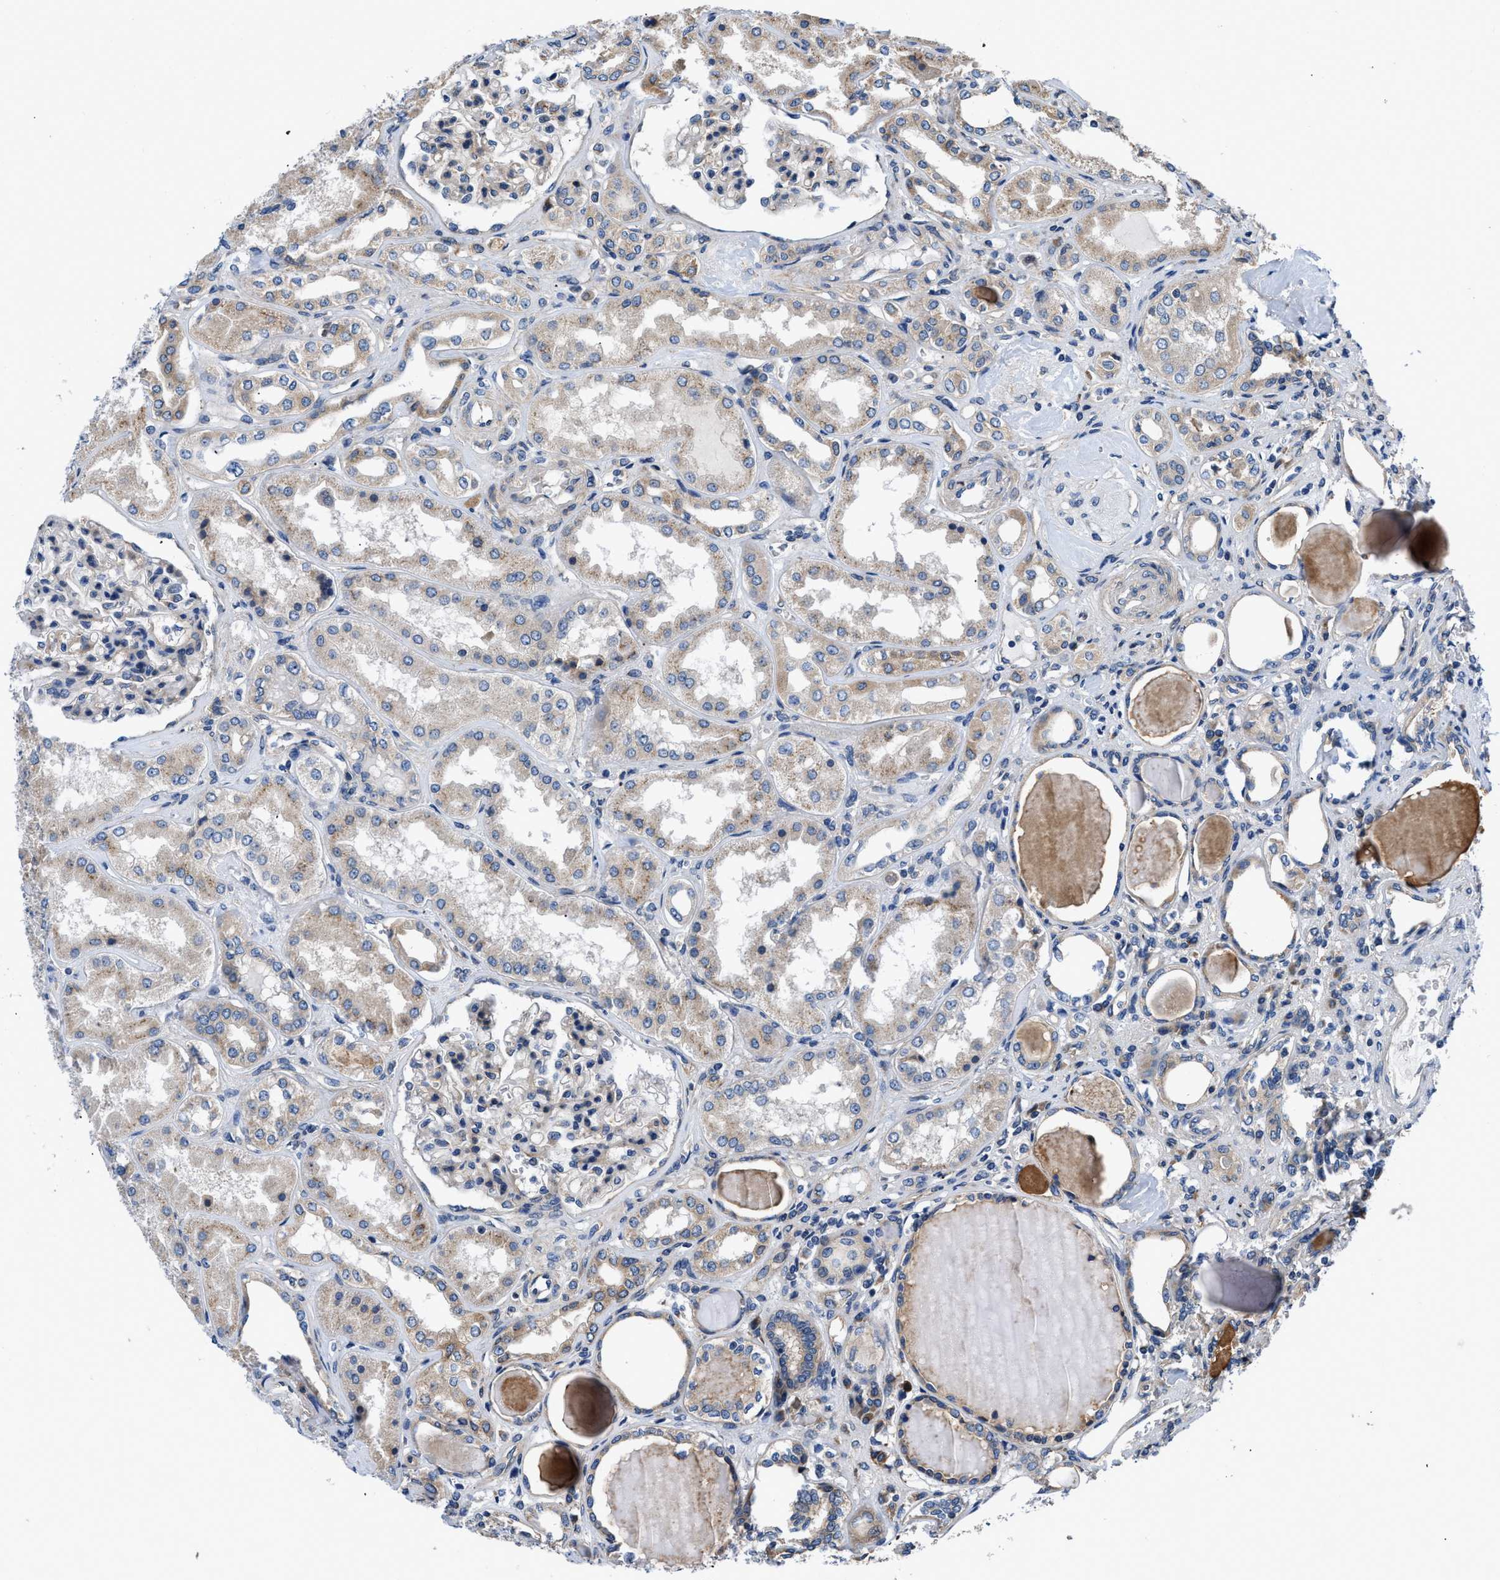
{"staining": {"intensity": "negative", "quantity": "none", "location": "none"}, "tissue": "kidney", "cell_type": "Cells in glomeruli", "image_type": "normal", "snomed": [{"axis": "morphology", "description": "Normal tissue, NOS"}, {"axis": "topography", "description": "Kidney"}], "caption": "Immunohistochemistry (IHC) micrograph of normal kidney stained for a protein (brown), which displays no positivity in cells in glomeruli.", "gene": "CEP128", "patient": {"sex": "female", "age": 56}}